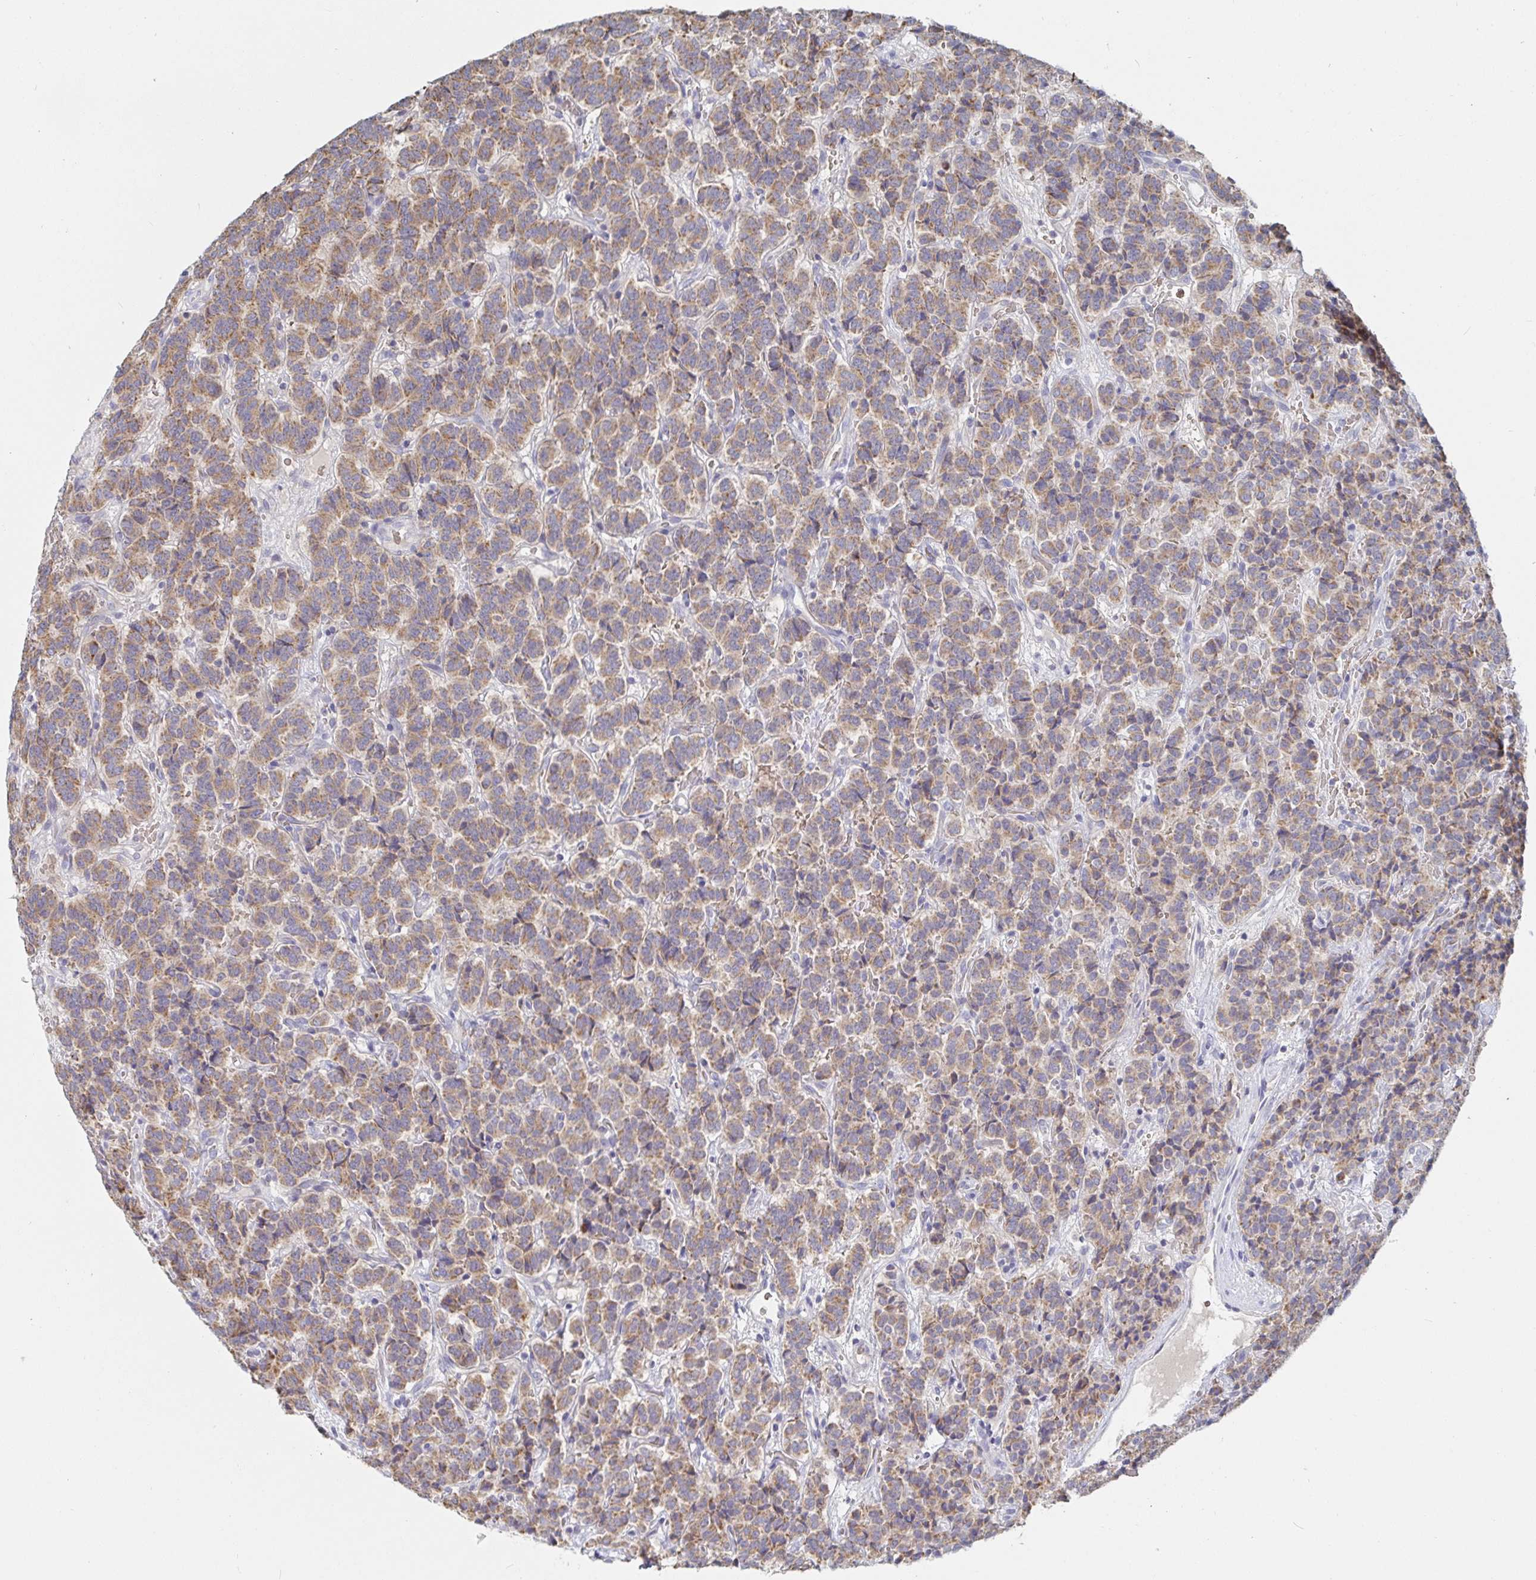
{"staining": {"intensity": "moderate", "quantity": "25%-75%", "location": "cytoplasmic/membranous"}, "tissue": "carcinoid", "cell_type": "Tumor cells", "image_type": "cancer", "snomed": [{"axis": "morphology", "description": "Carcinoid, malignant, NOS"}, {"axis": "topography", "description": "Pancreas"}], "caption": "Immunohistochemical staining of human carcinoid displays medium levels of moderate cytoplasmic/membranous staining in approximately 25%-75% of tumor cells.", "gene": "SPPL3", "patient": {"sex": "male", "age": 36}}